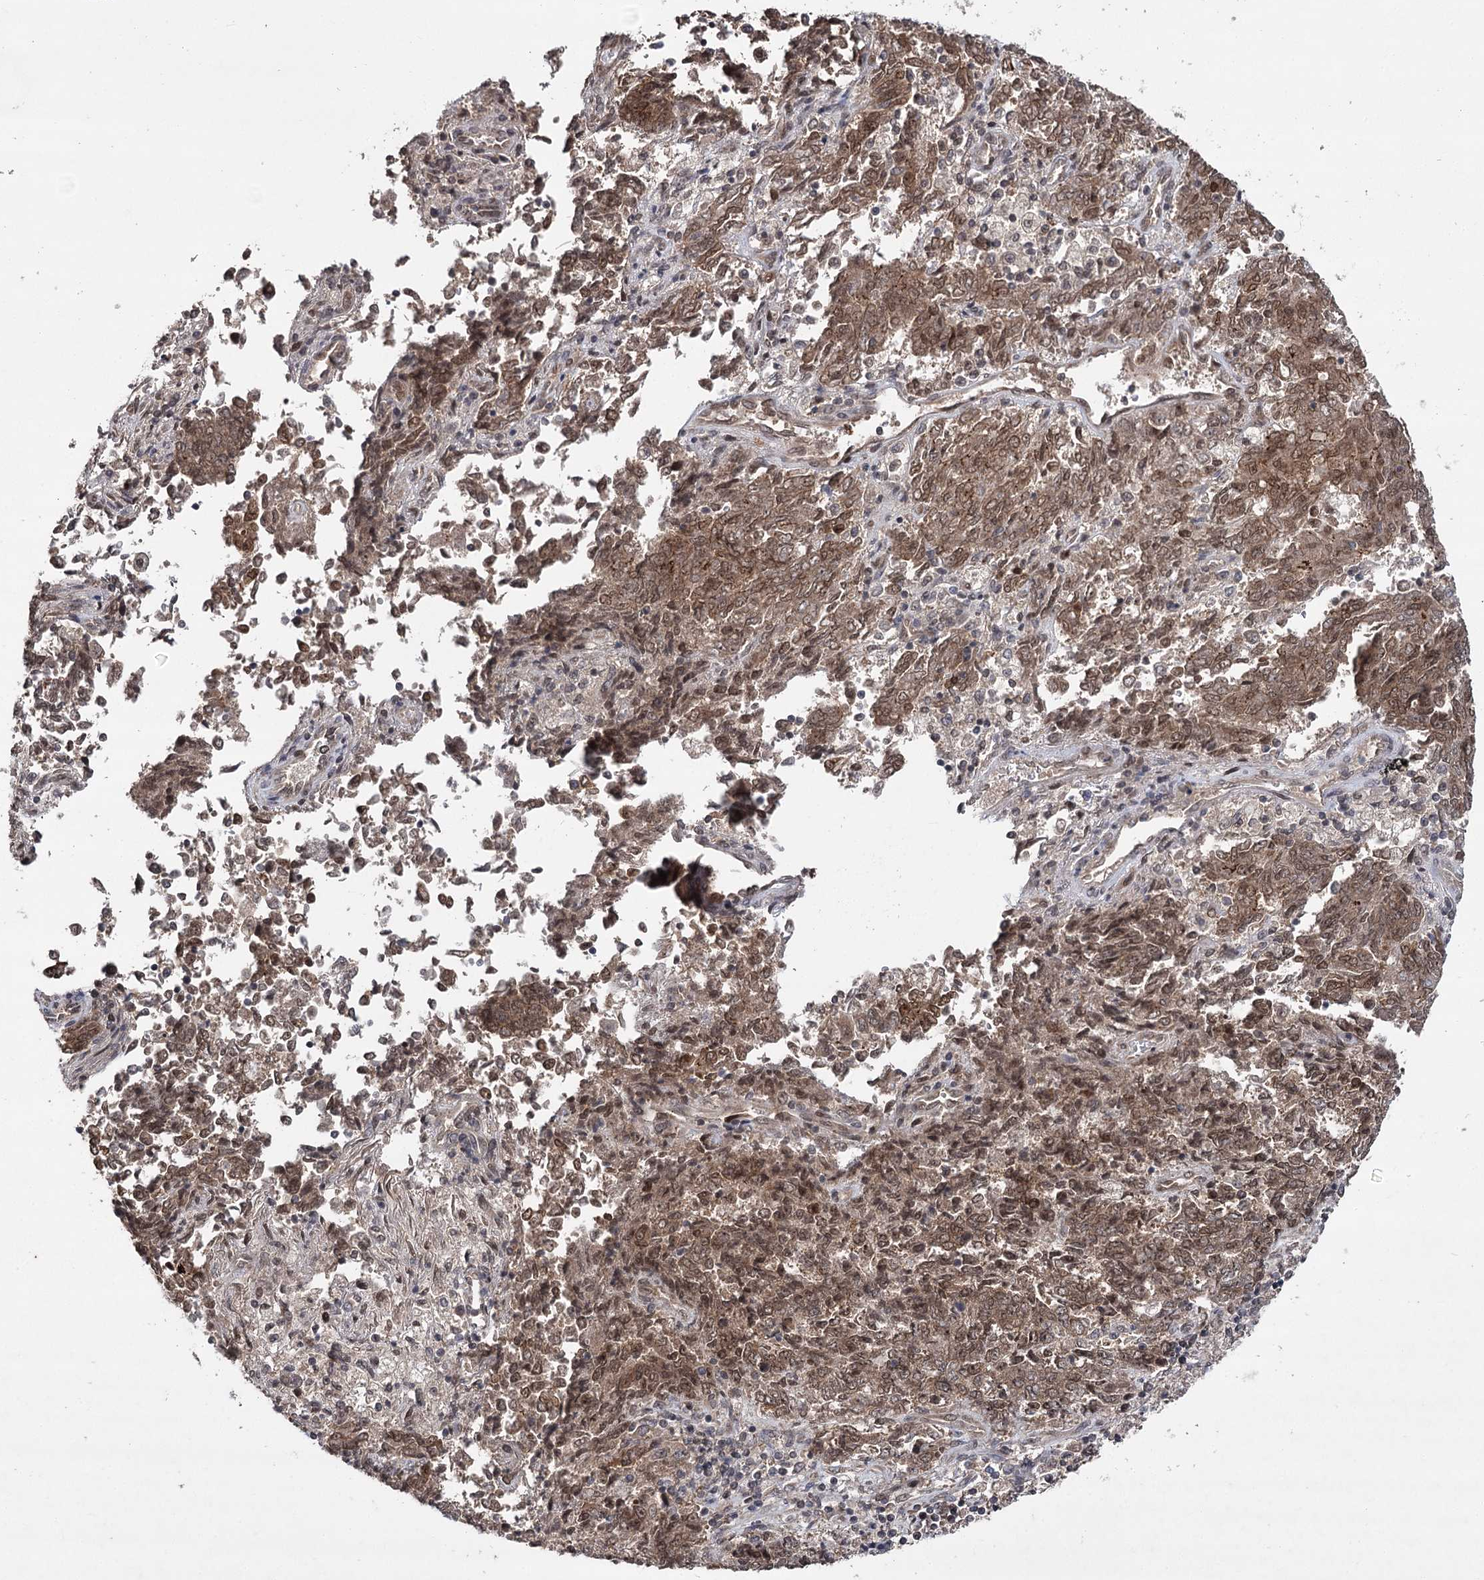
{"staining": {"intensity": "moderate", "quantity": ">75%", "location": "cytoplasmic/membranous,nuclear"}, "tissue": "endometrial cancer", "cell_type": "Tumor cells", "image_type": "cancer", "snomed": [{"axis": "morphology", "description": "Adenocarcinoma, NOS"}, {"axis": "topography", "description": "Endometrium"}], "caption": "Protein analysis of endometrial cancer (adenocarcinoma) tissue displays moderate cytoplasmic/membranous and nuclear staining in about >75% of tumor cells. The staining is performed using DAB (3,3'-diaminobenzidine) brown chromogen to label protein expression. The nuclei are counter-stained blue using hematoxylin.", "gene": "DCUN1D4", "patient": {"sex": "female", "age": 80}}